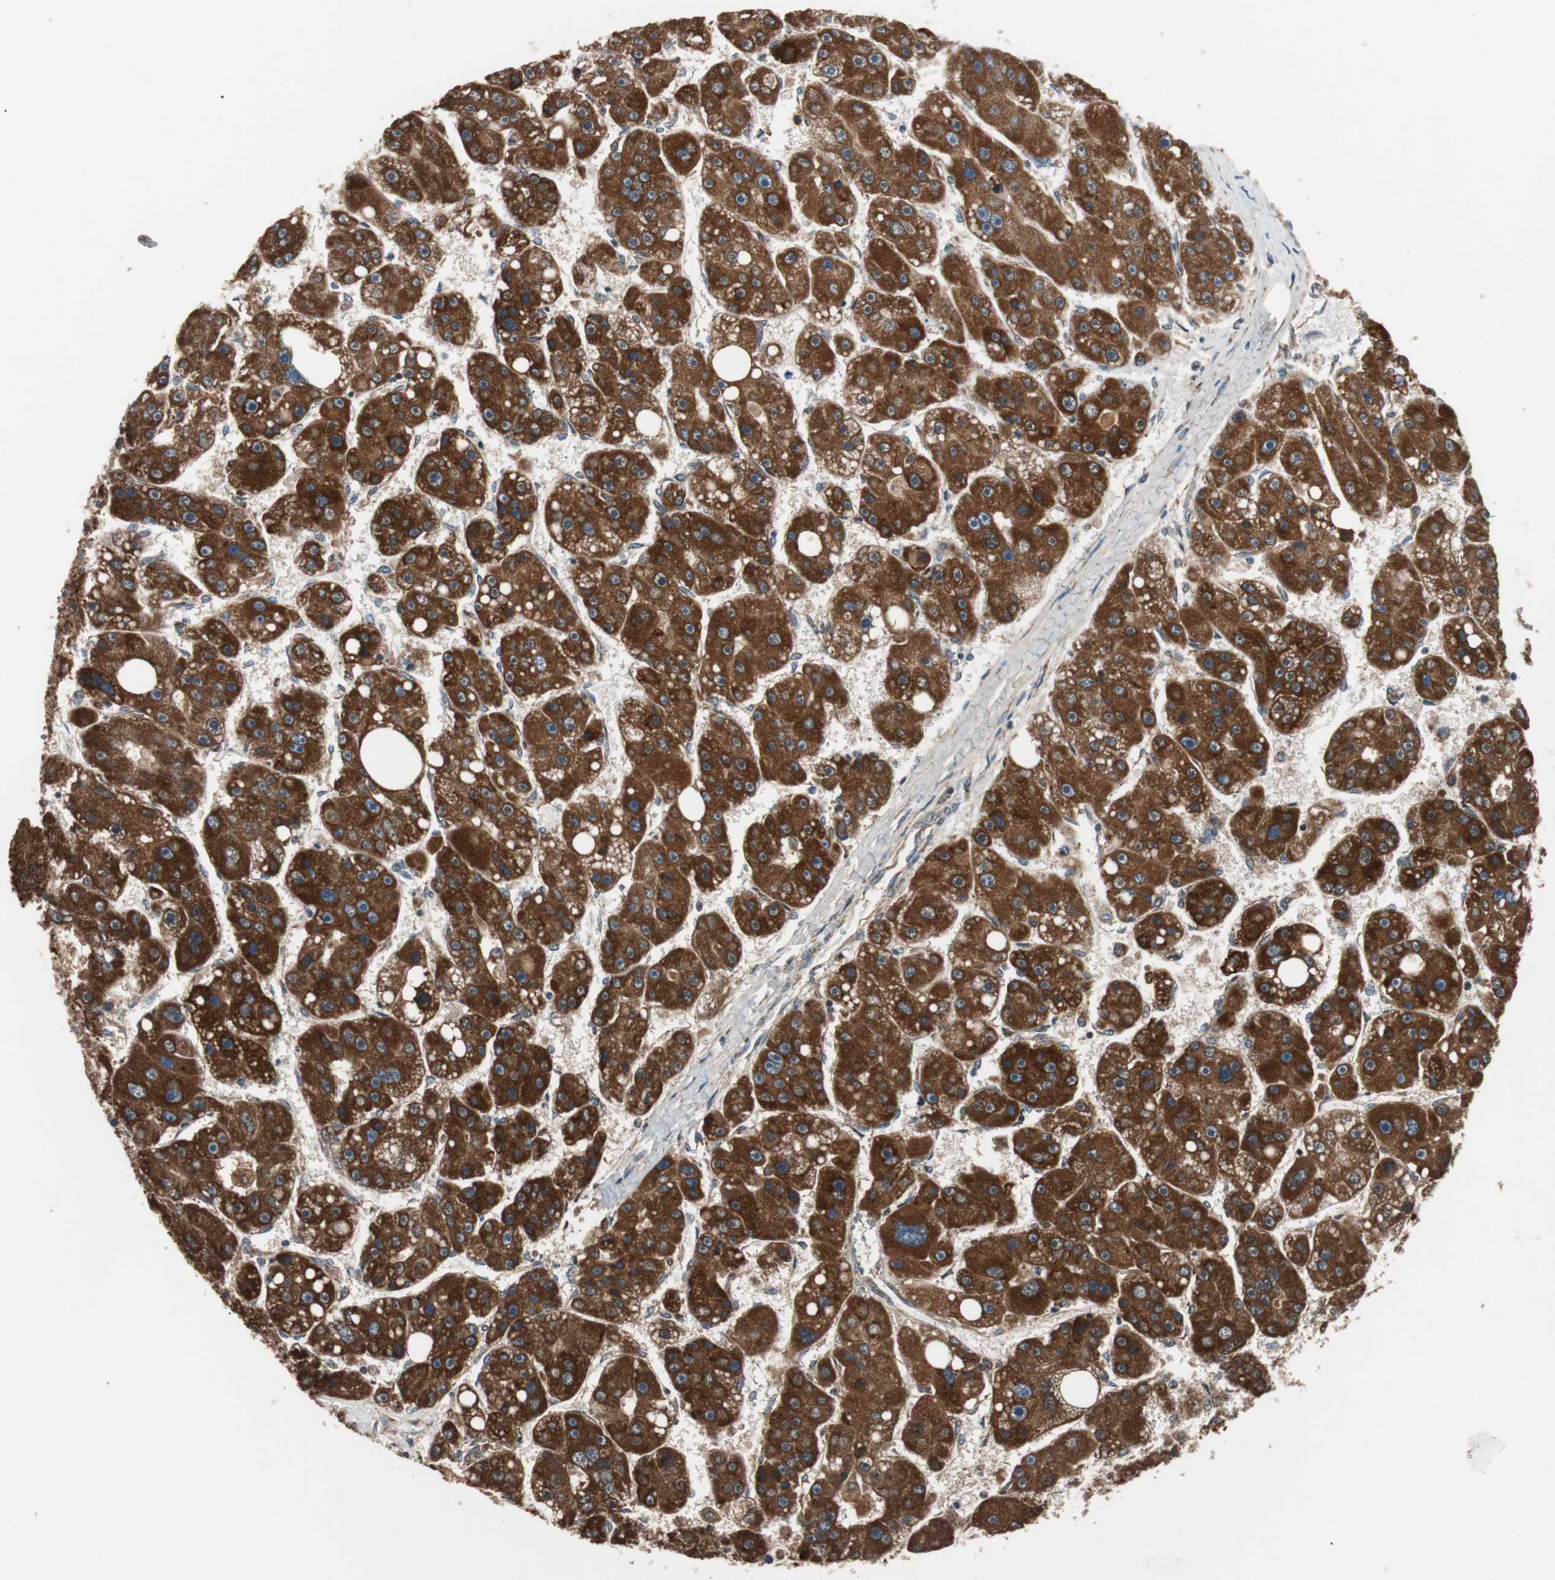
{"staining": {"intensity": "strong", "quantity": ">75%", "location": "cytoplasmic/membranous"}, "tissue": "liver cancer", "cell_type": "Tumor cells", "image_type": "cancer", "snomed": [{"axis": "morphology", "description": "Carcinoma, Hepatocellular, NOS"}, {"axis": "topography", "description": "Liver"}], "caption": "Protein staining of hepatocellular carcinoma (liver) tissue reveals strong cytoplasmic/membranous positivity in about >75% of tumor cells.", "gene": "PITRM1", "patient": {"sex": "female", "age": 61}}